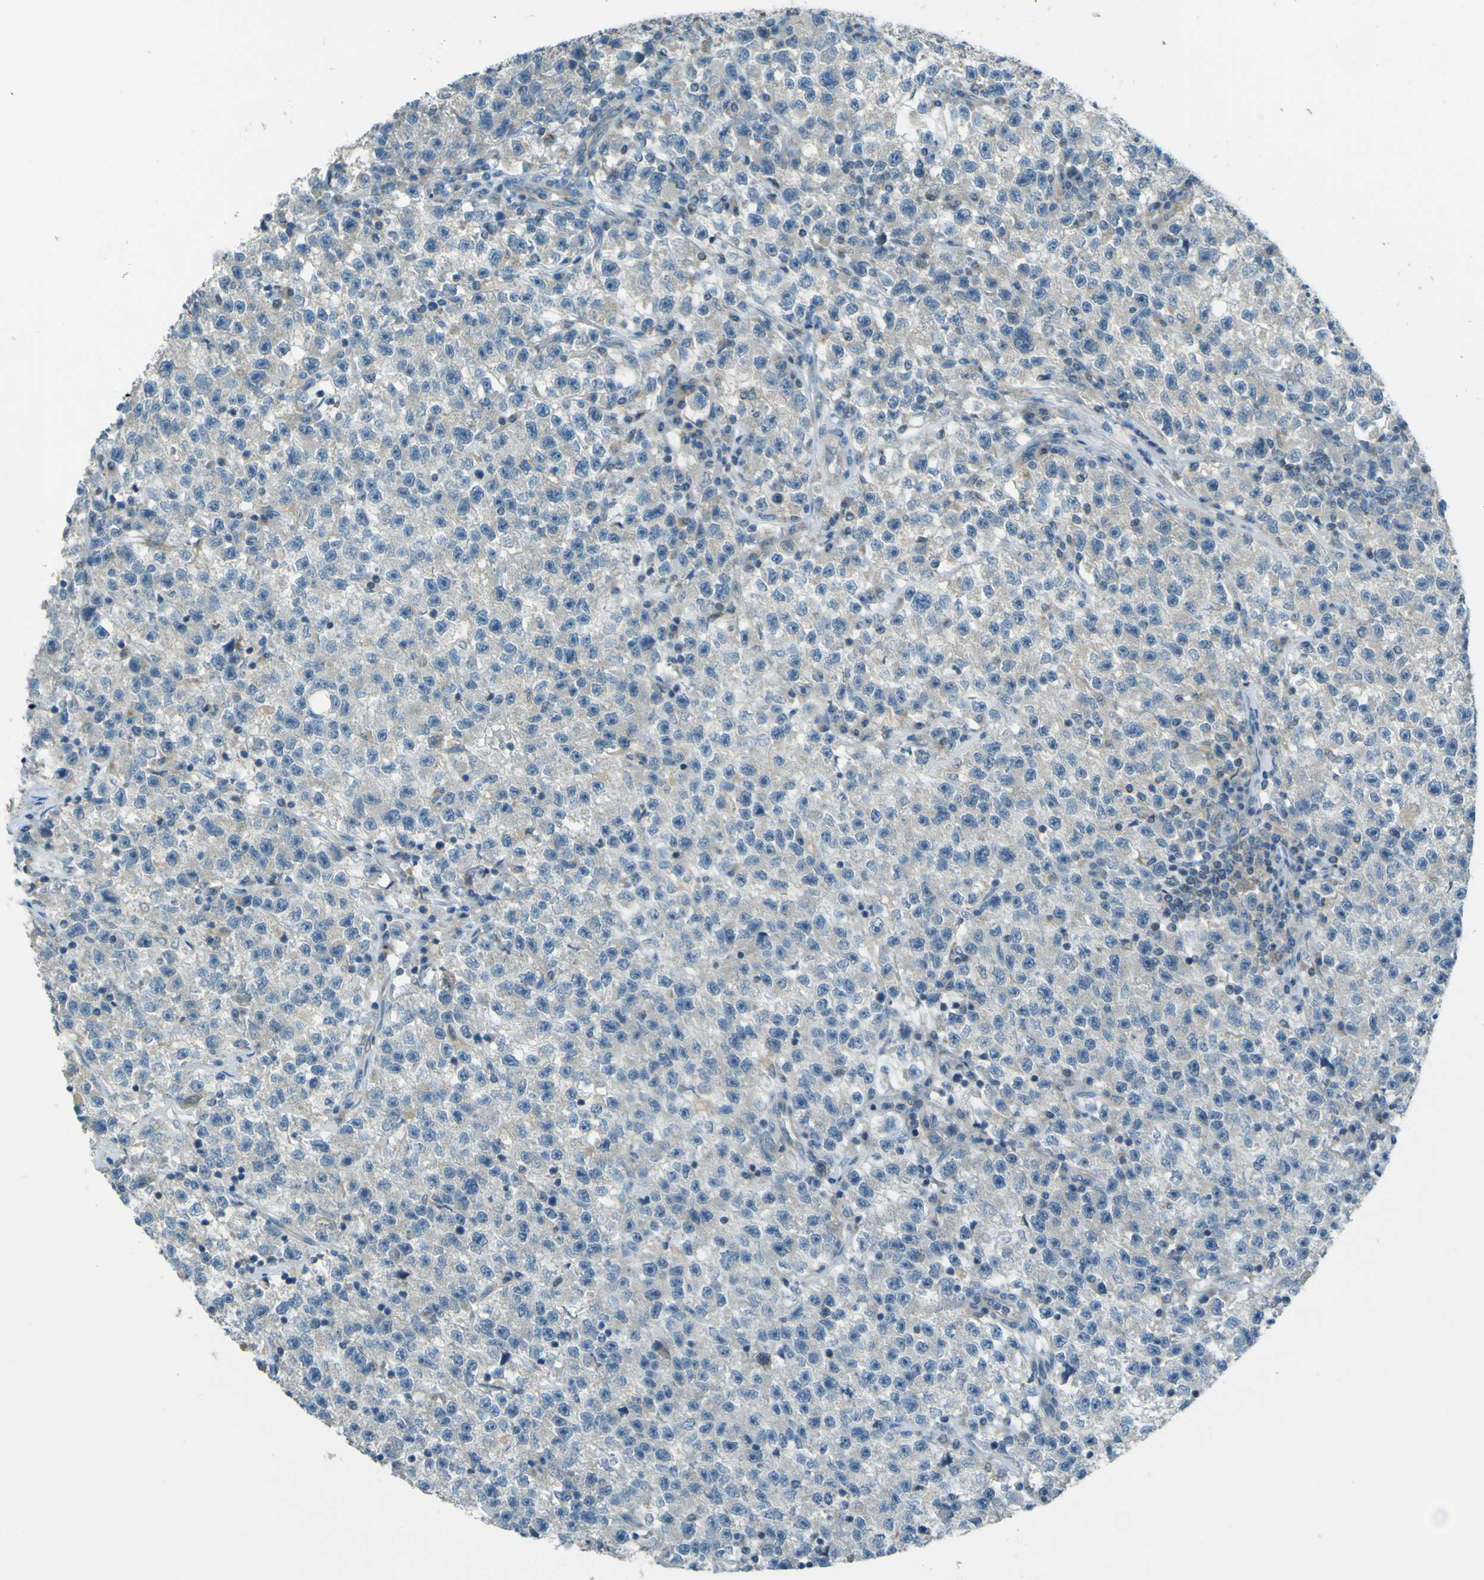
{"staining": {"intensity": "negative", "quantity": "none", "location": "none"}, "tissue": "testis cancer", "cell_type": "Tumor cells", "image_type": "cancer", "snomed": [{"axis": "morphology", "description": "Seminoma, NOS"}, {"axis": "topography", "description": "Testis"}], "caption": "Tumor cells show no significant expression in testis cancer.", "gene": "FKTN", "patient": {"sex": "male", "age": 22}}